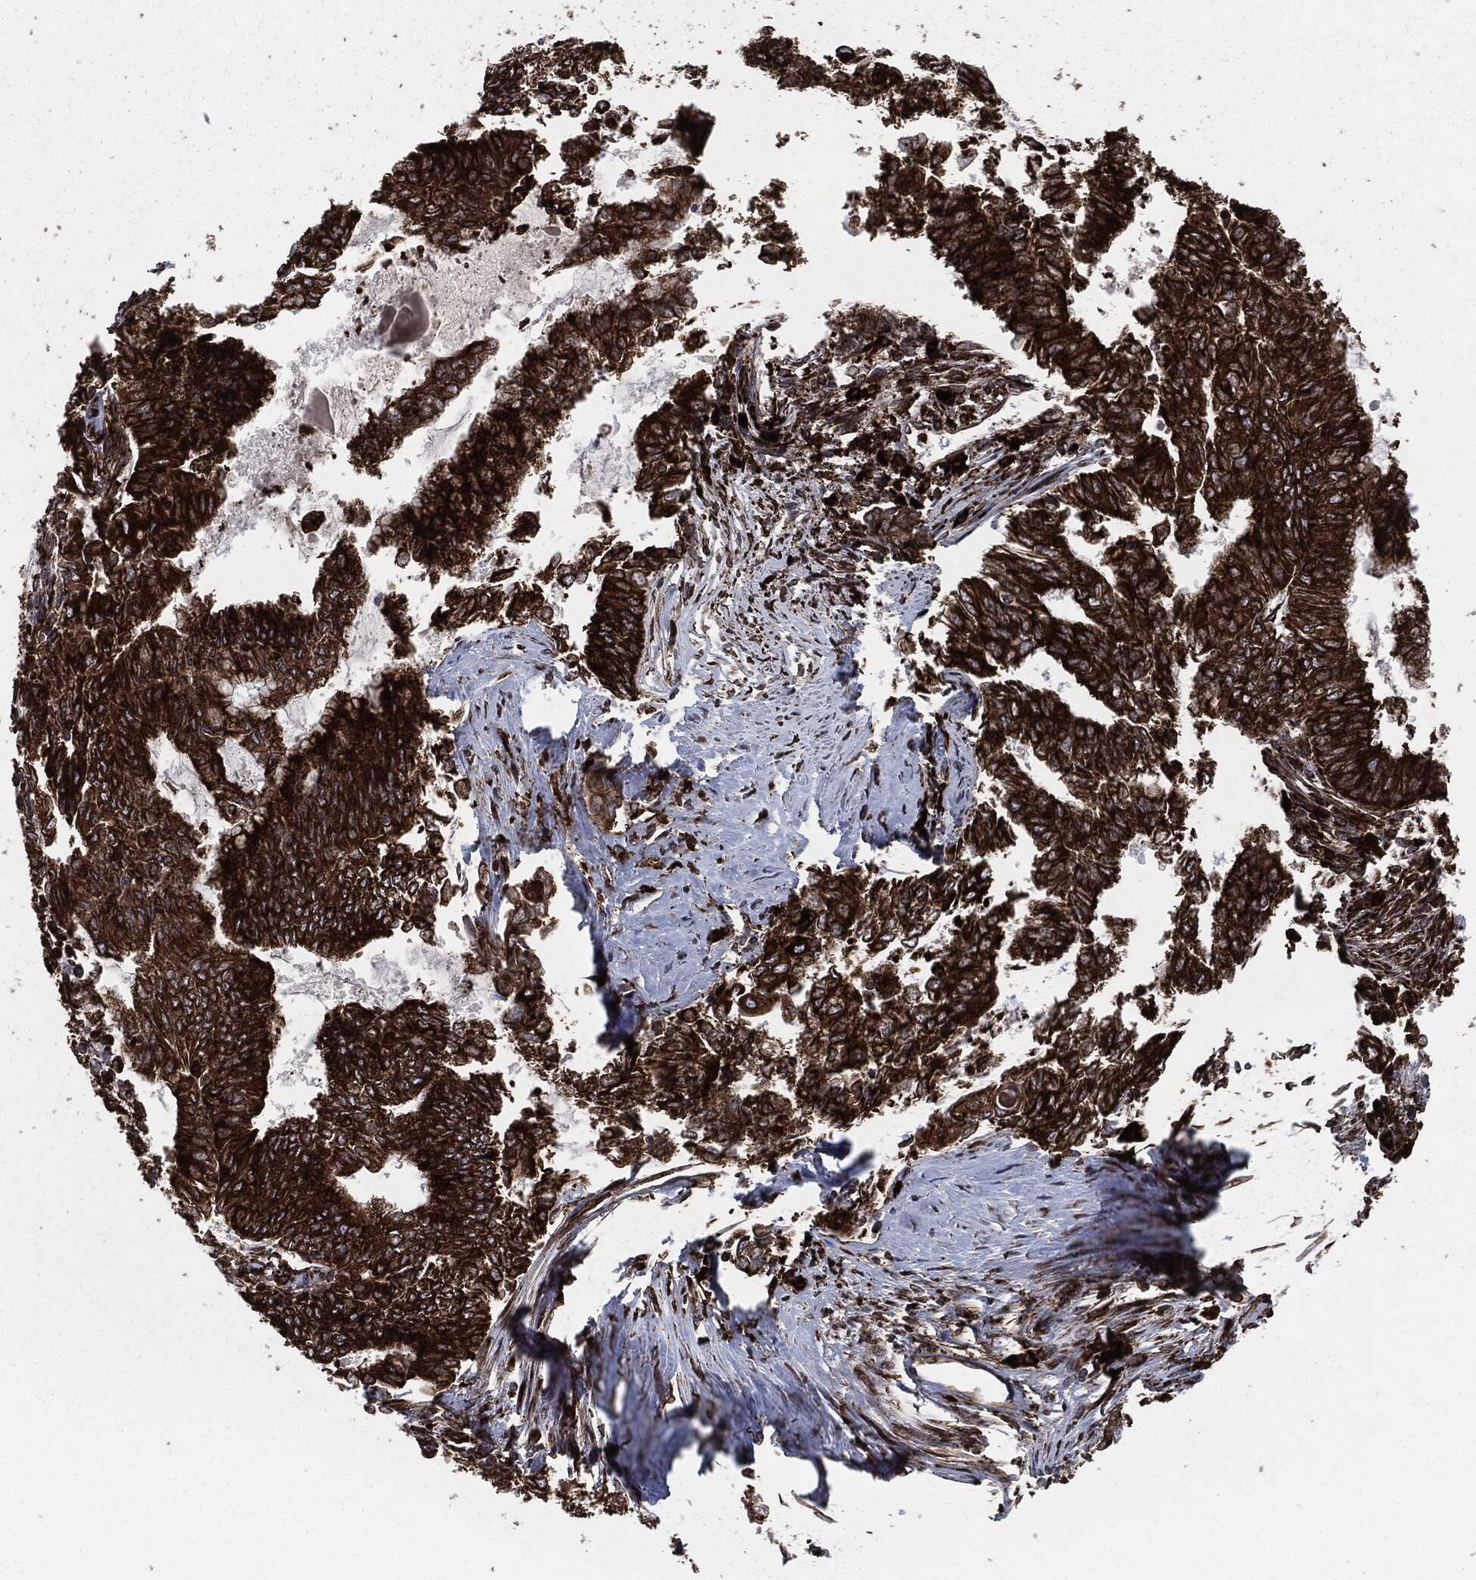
{"staining": {"intensity": "strong", "quantity": ">75%", "location": "cytoplasmic/membranous"}, "tissue": "endometrial cancer", "cell_type": "Tumor cells", "image_type": "cancer", "snomed": [{"axis": "morphology", "description": "Adenocarcinoma, NOS"}, {"axis": "topography", "description": "Endometrium"}], "caption": "About >75% of tumor cells in adenocarcinoma (endometrial) reveal strong cytoplasmic/membranous protein positivity as visualized by brown immunohistochemical staining.", "gene": "CALR", "patient": {"sex": "female", "age": 62}}